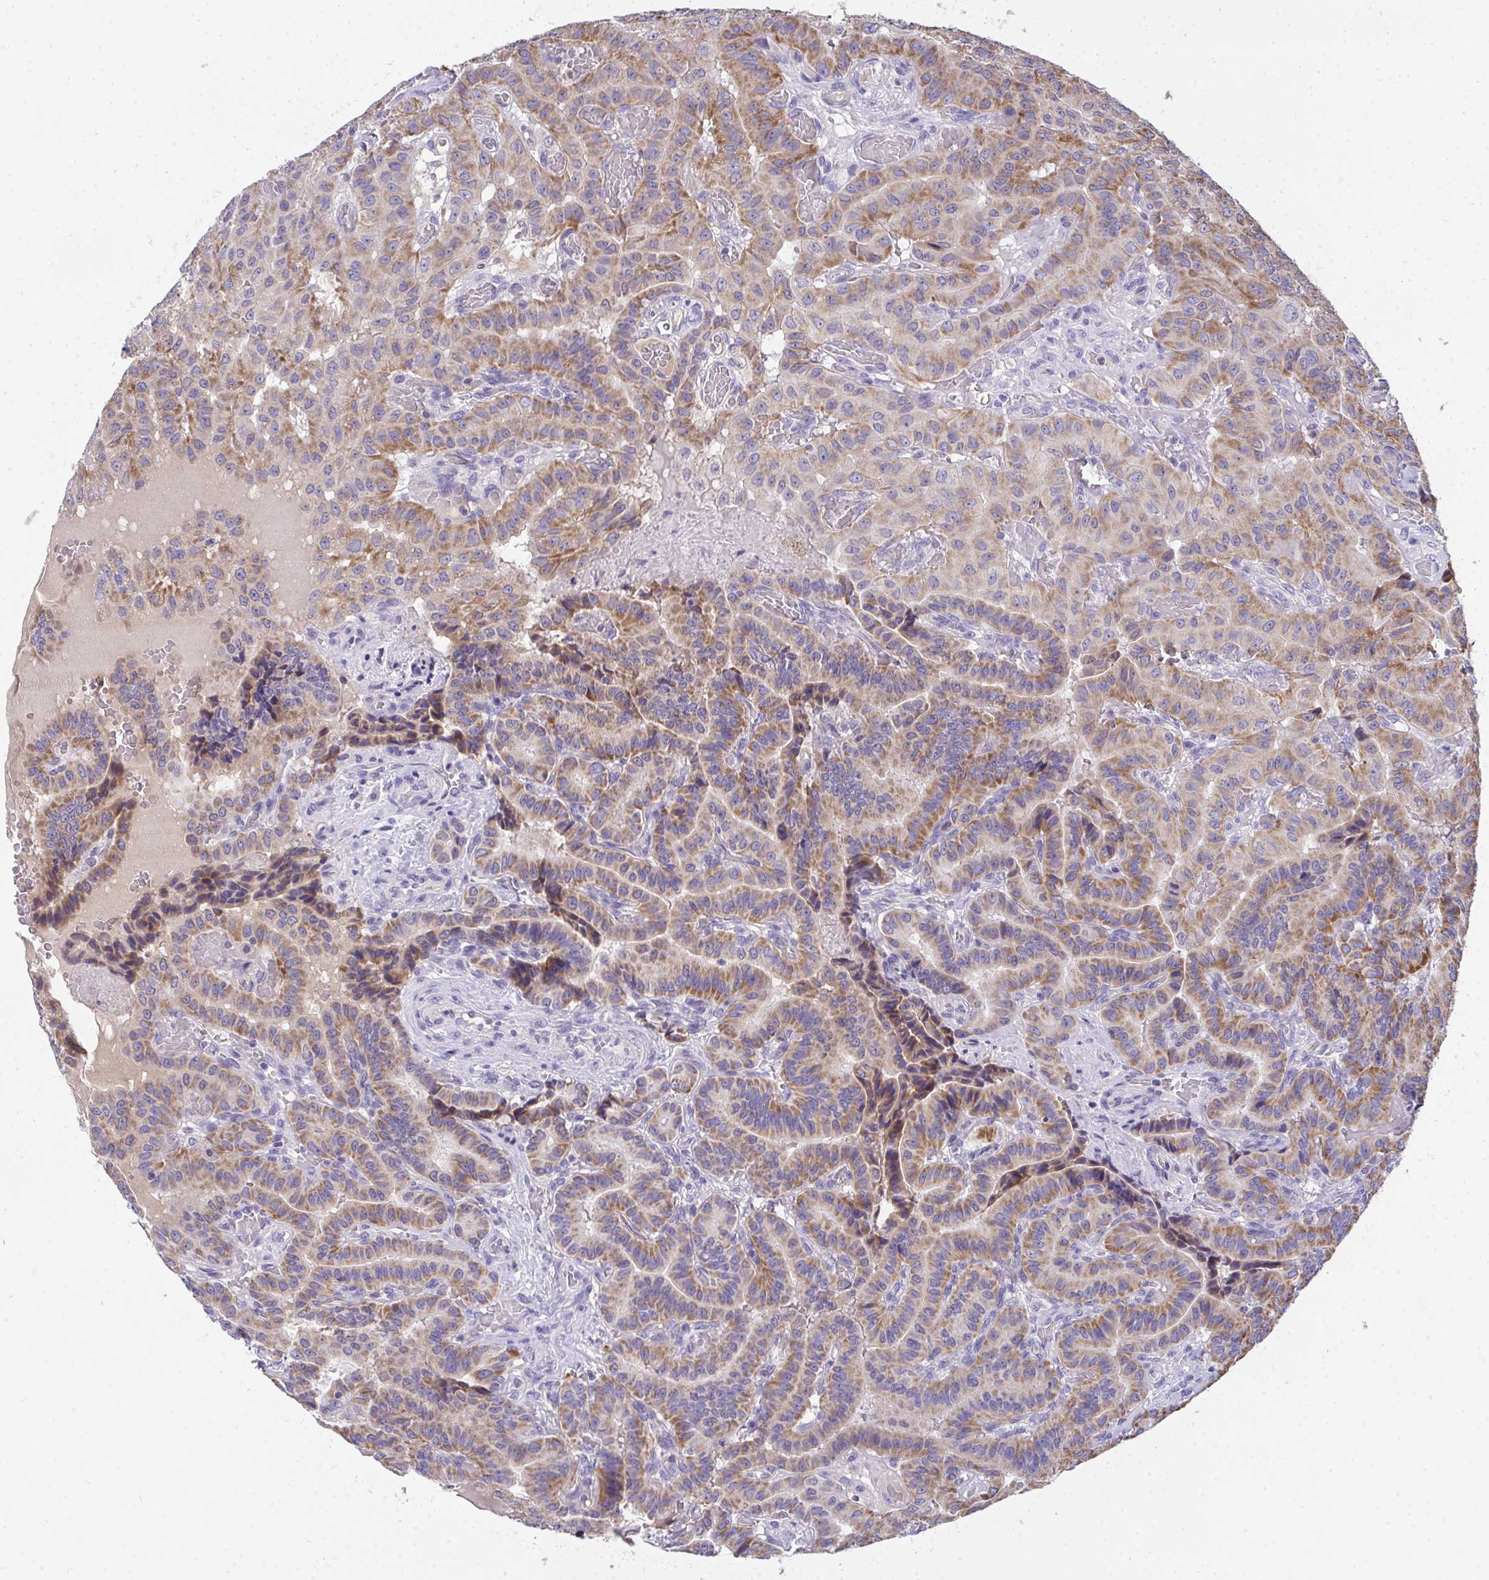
{"staining": {"intensity": "moderate", "quantity": ">75%", "location": "cytoplasmic/membranous"}, "tissue": "thyroid cancer", "cell_type": "Tumor cells", "image_type": "cancer", "snomed": [{"axis": "morphology", "description": "Papillary adenocarcinoma, NOS"}, {"axis": "morphology", "description": "Papillary adenoma metastatic"}, {"axis": "topography", "description": "Thyroid gland"}], "caption": "Immunohistochemistry (IHC) (DAB (3,3'-diaminobenzidine)) staining of human thyroid cancer displays moderate cytoplasmic/membranous protein positivity in approximately >75% of tumor cells. The staining was performed using DAB, with brown indicating positive protein expression. Nuclei are stained blue with hematoxylin.", "gene": "COA5", "patient": {"sex": "male", "age": 87}}